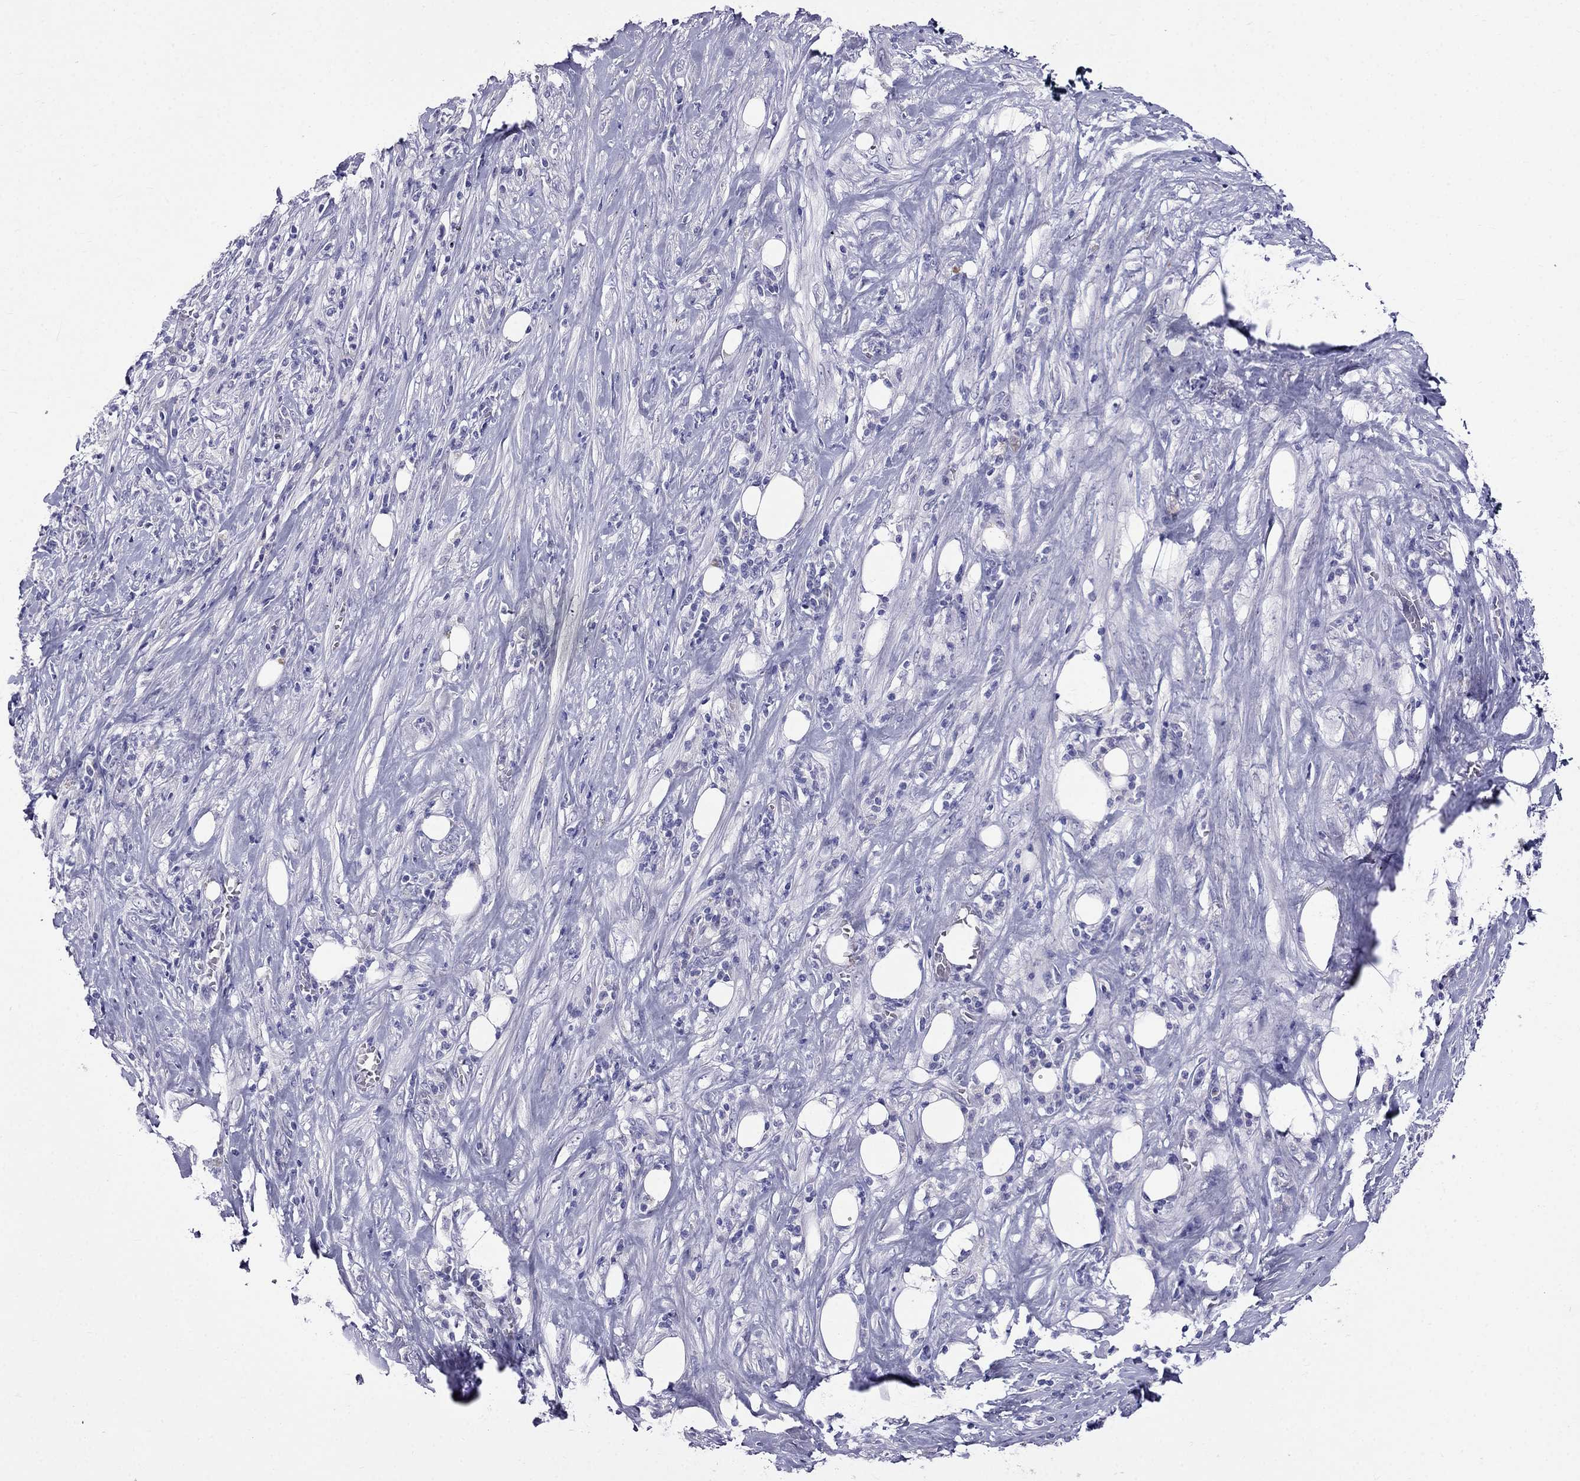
{"staining": {"intensity": "negative", "quantity": "none", "location": "none"}, "tissue": "pancreatic cancer", "cell_type": "Tumor cells", "image_type": "cancer", "snomed": [{"axis": "morphology", "description": "Adenocarcinoma, NOS"}, {"axis": "topography", "description": "Pancreas"}], "caption": "Protein analysis of pancreatic cancer demonstrates no significant staining in tumor cells.", "gene": "MGP", "patient": {"sex": "male", "age": 57}}